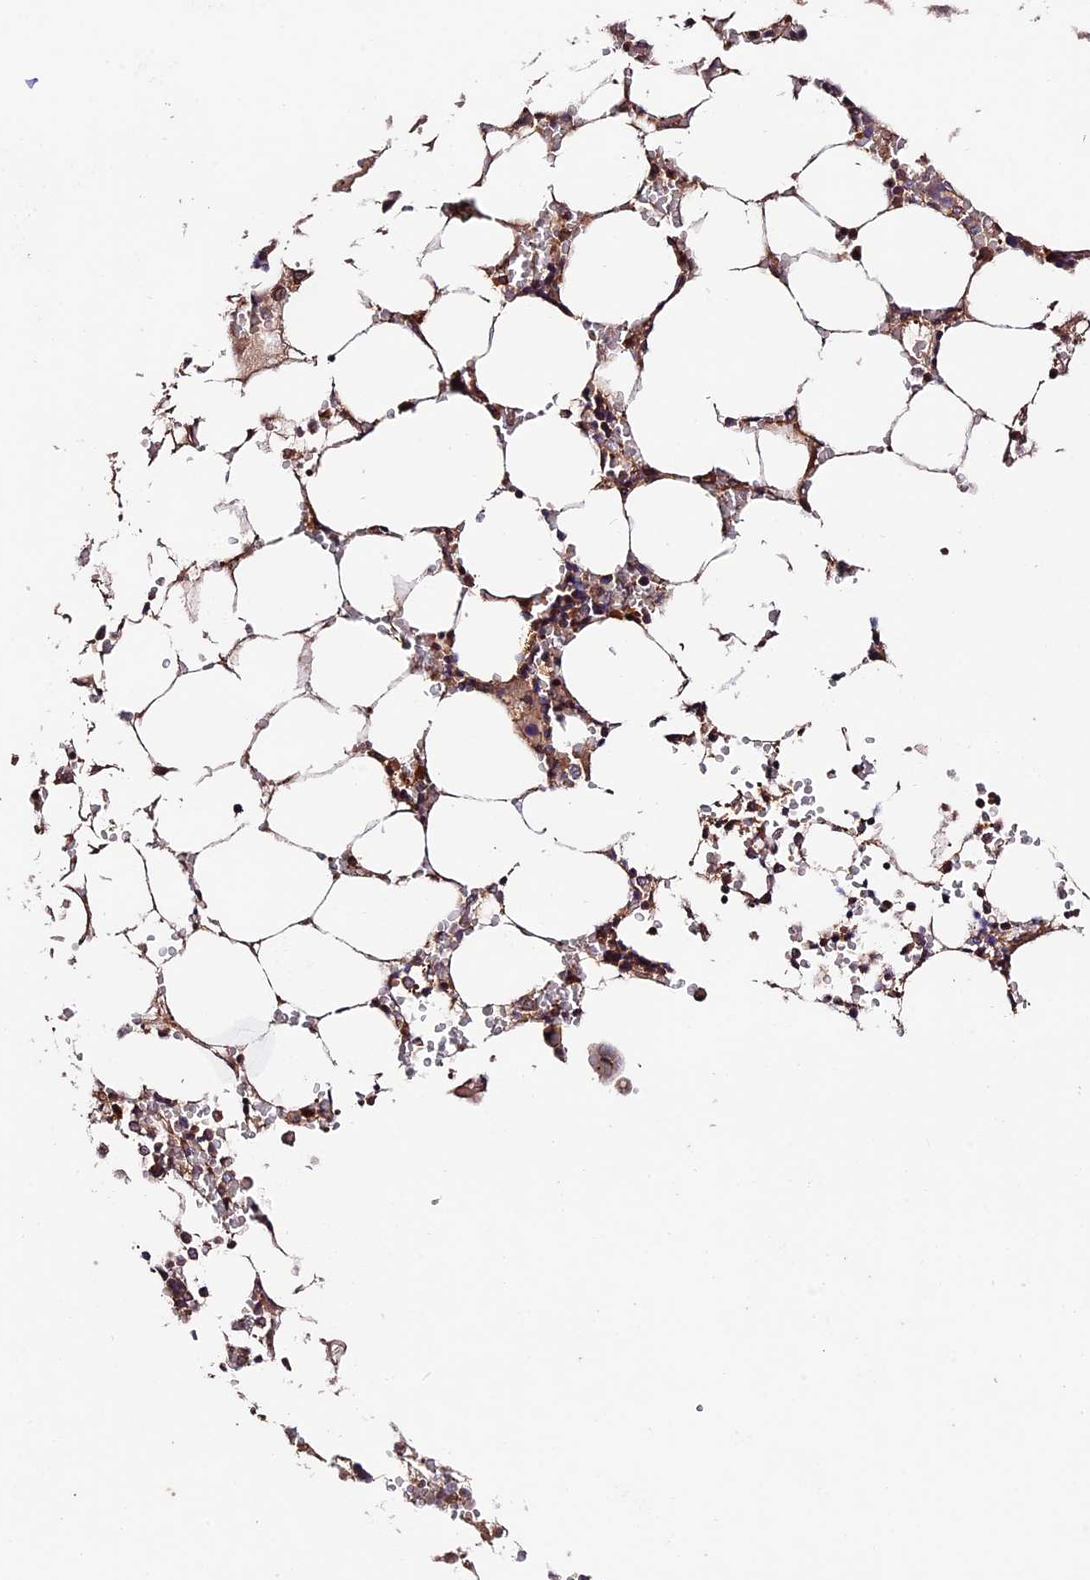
{"staining": {"intensity": "moderate", "quantity": "25%-75%", "location": "cytoplasmic/membranous"}, "tissue": "bone marrow", "cell_type": "Hematopoietic cells", "image_type": "normal", "snomed": [{"axis": "morphology", "description": "Normal tissue, NOS"}, {"axis": "topography", "description": "Bone marrow"}], "caption": "IHC image of unremarkable bone marrow: human bone marrow stained using immunohistochemistry reveals medium levels of moderate protein expression localized specifically in the cytoplasmic/membranous of hematopoietic cells, appearing as a cytoplasmic/membranous brown color.", "gene": "CES3", "patient": {"sex": "male", "age": 64}}